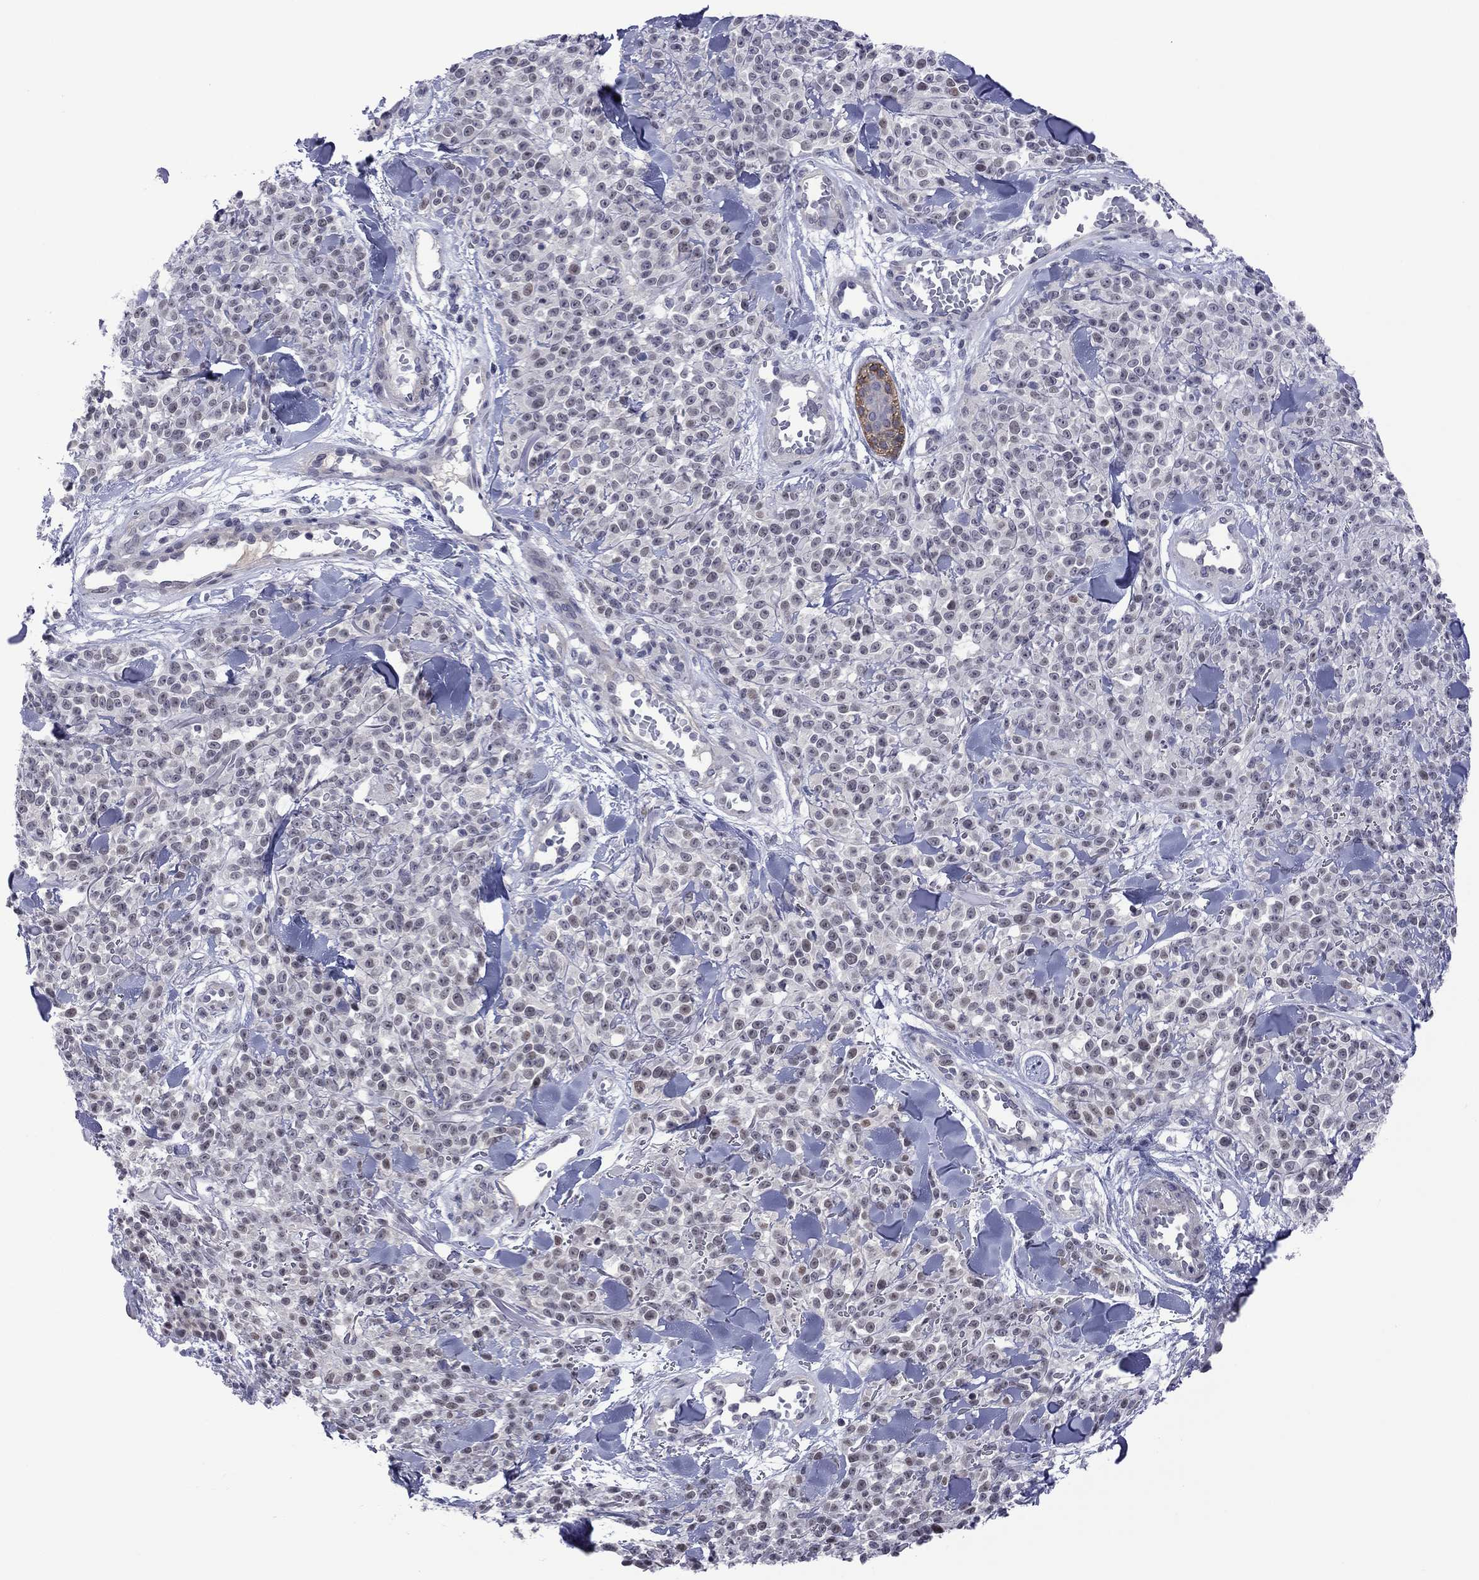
{"staining": {"intensity": "weak", "quantity": "<25%", "location": "nuclear"}, "tissue": "melanoma", "cell_type": "Tumor cells", "image_type": "cancer", "snomed": [{"axis": "morphology", "description": "Malignant melanoma, NOS"}, {"axis": "topography", "description": "Skin"}, {"axis": "topography", "description": "Skin of trunk"}], "caption": "Melanoma was stained to show a protein in brown. There is no significant expression in tumor cells.", "gene": "POU5F2", "patient": {"sex": "male", "age": 74}}